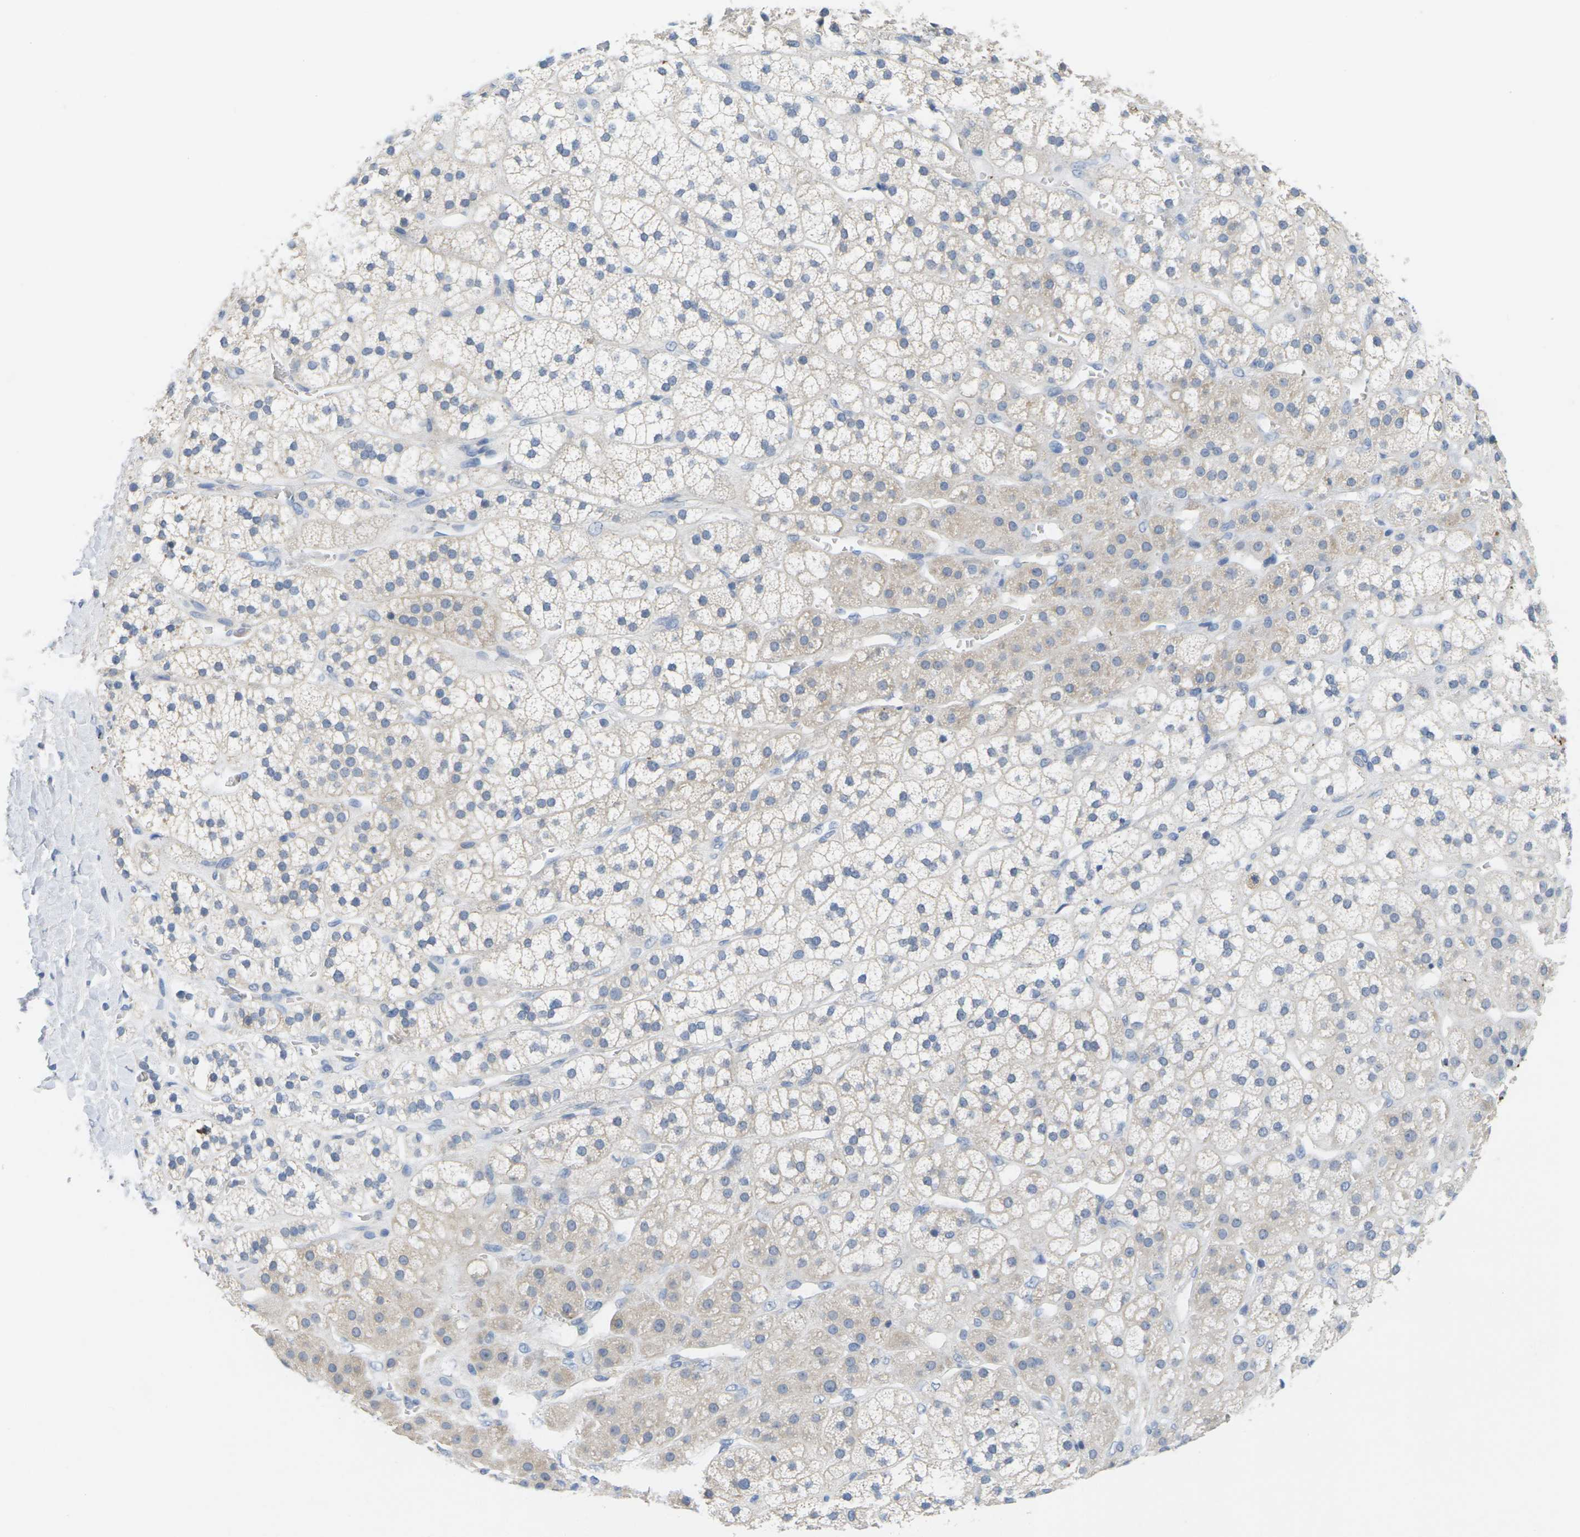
{"staining": {"intensity": "weak", "quantity": "25%-75%", "location": "cytoplasmic/membranous"}, "tissue": "adrenal gland", "cell_type": "Glandular cells", "image_type": "normal", "snomed": [{"axis": "morphology", "description": "Normal tissue, NOS"}, {"axis": "topography", "description": "Adrenal gland"}], "caption": "About 25%-75% of glandular cells in unremarkable adrenal gland show weak cytoplasmic/membranous protein expression as visualized by brown immunohistochemical staining.", "gene": "TNNI3", "patient": {"sex": "male", "age": 56}}